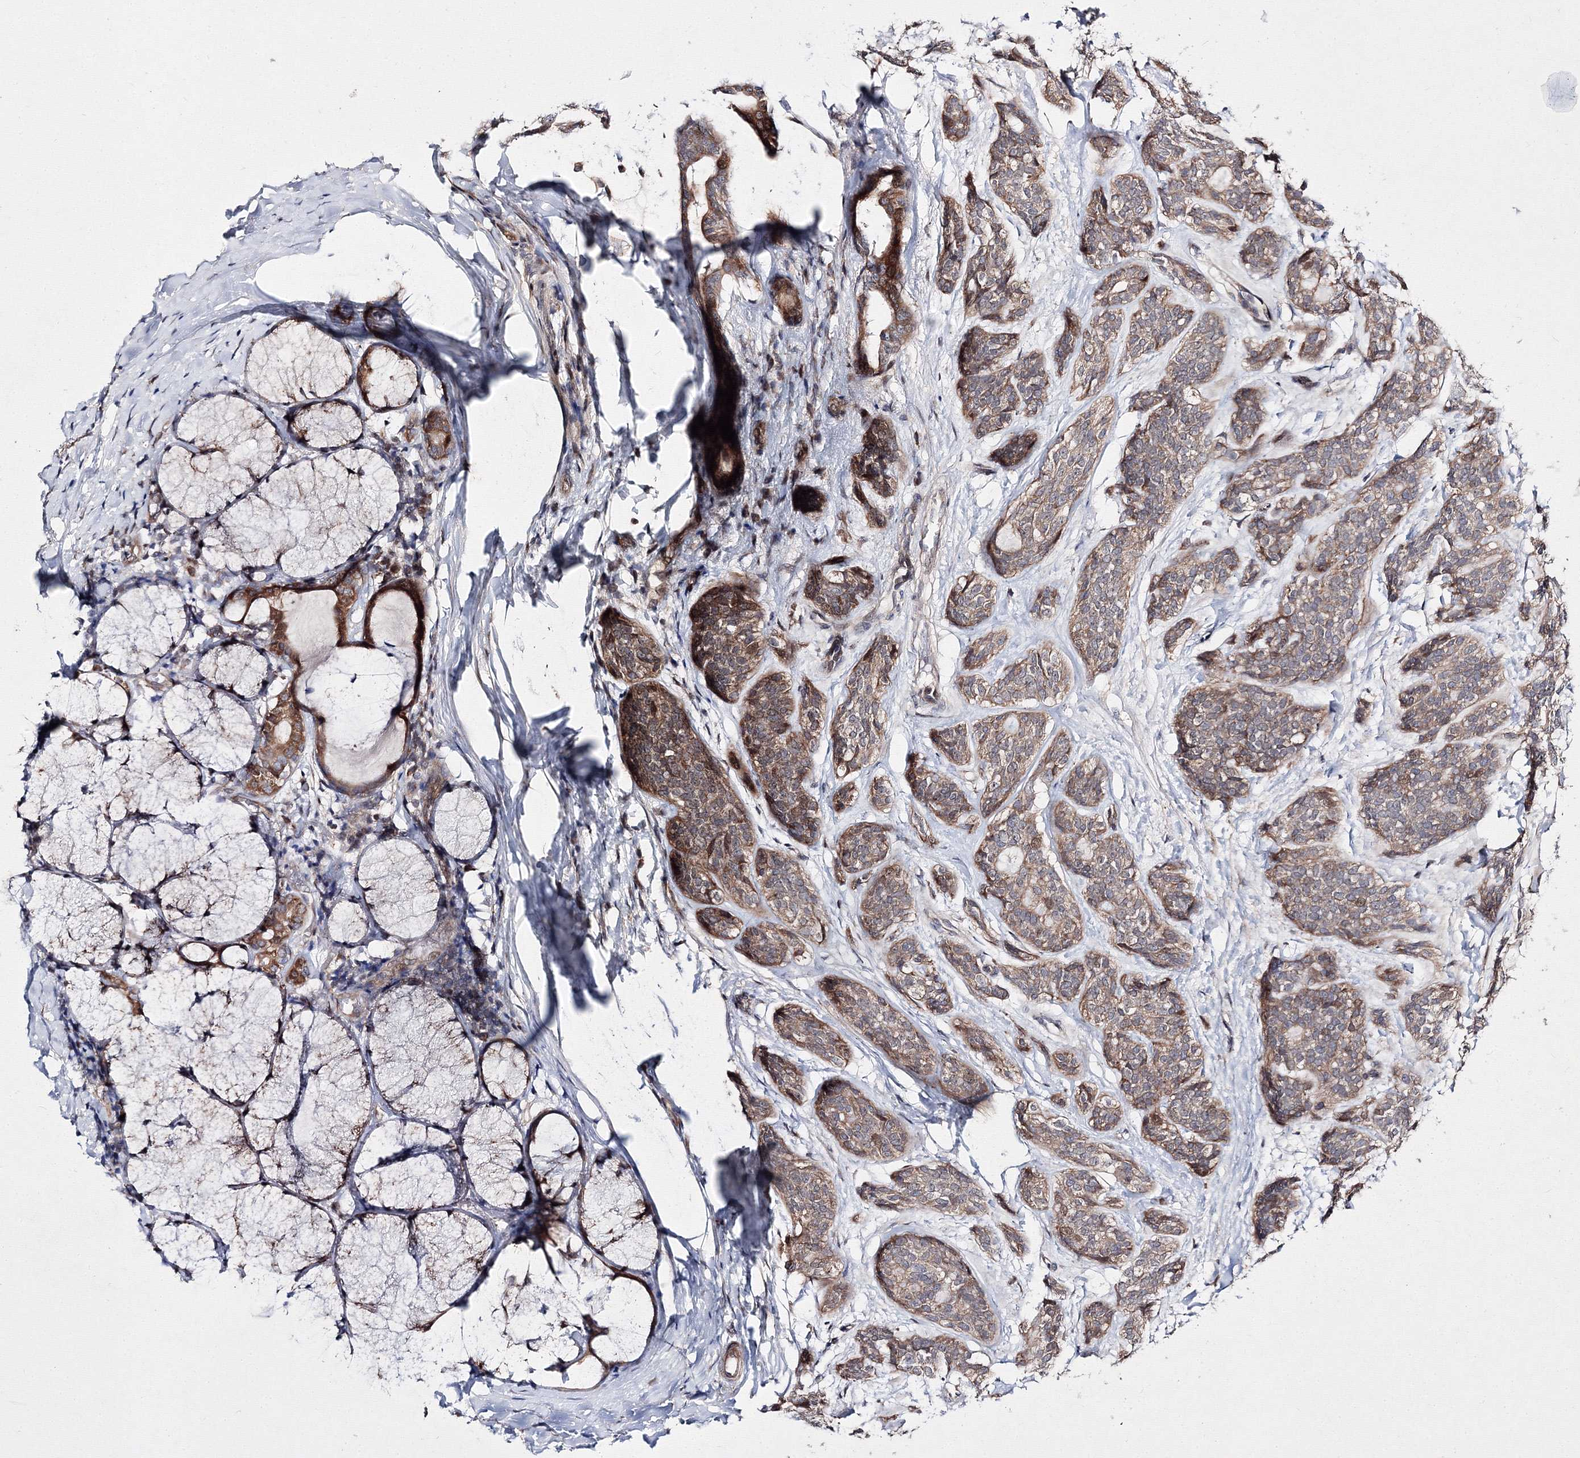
{"staining": {"intensity": "moderate", "quantity": ">75%", "location": "cytoplasmic/membranous"}, "tissue": "head and neck cancer", "cell_type": "Tumor cells", "image_type": "cancer", "snomed": [{"axis": "morphology", "description": "Adenocarcinoma, NOS"}, {"axis": "topography", "description": "Head-Neck"}], "caption": "Protein expression analysis of human head and neck cancer reveals moderate cytoplasmic/membranous expression in about >75% of tumor cells.", "gene": "GPN1", "patient": {"sex": "male", "age": 66}}